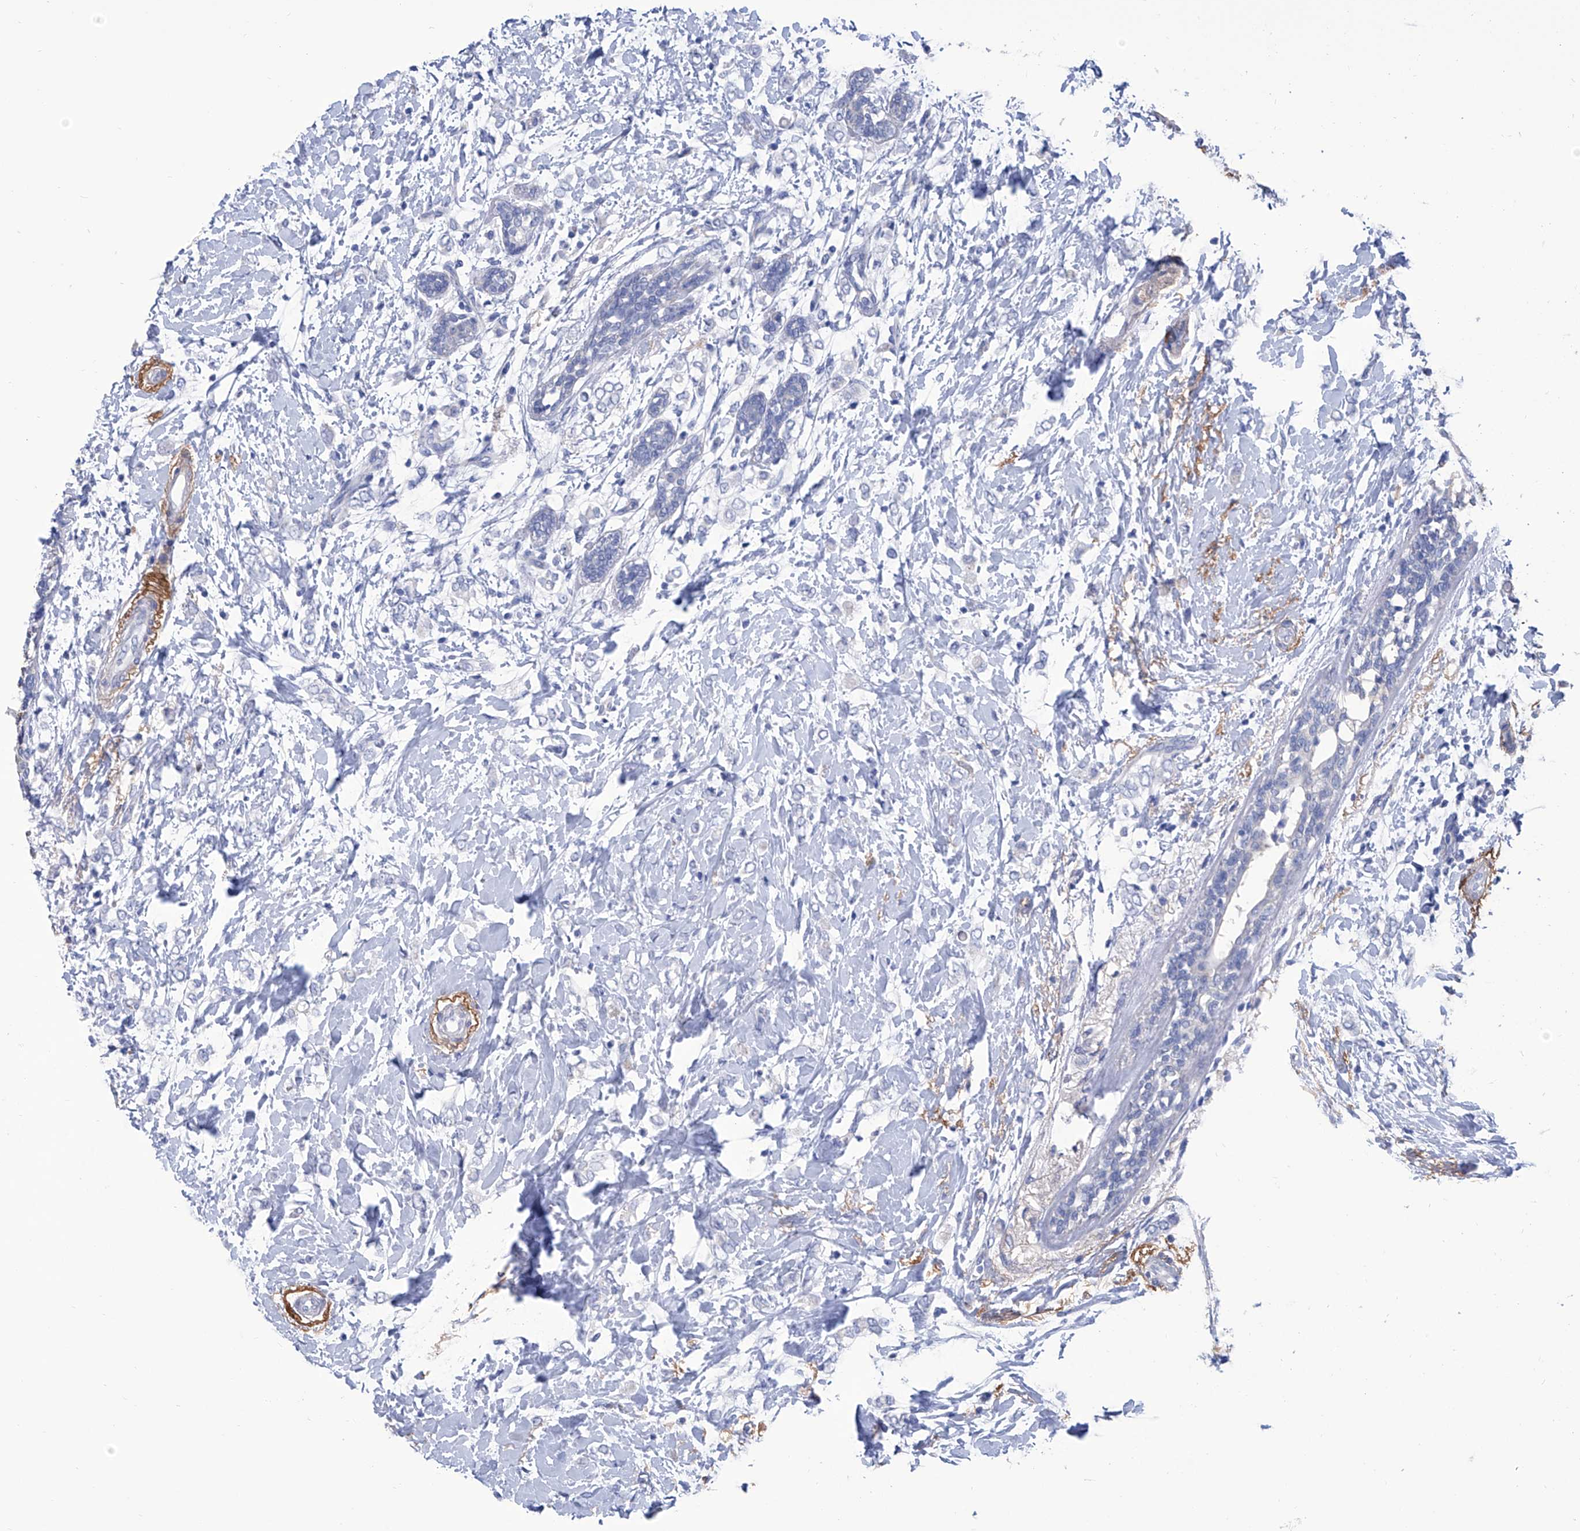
{"staining": {"intensity": "negative", "quantity": "none", "location": "none"}, "tissue": "breast cancer", "cell_type": "Tumor cells", "image_type": "cancer", "snomed": [{"axis": "morphology", "description": "Normal tissue, NOS"}, {"axis": "morphology", "description": "Lobular carcinoma"}, {"axis": "topography", "description": "Breast"}], "caption": "This is an IHC histopathology image of breast cancer (lobular carcinoma). There is no expression in tumor cells.", "gene": "SMS", "patient": {"sex": "female", "age": 47}}